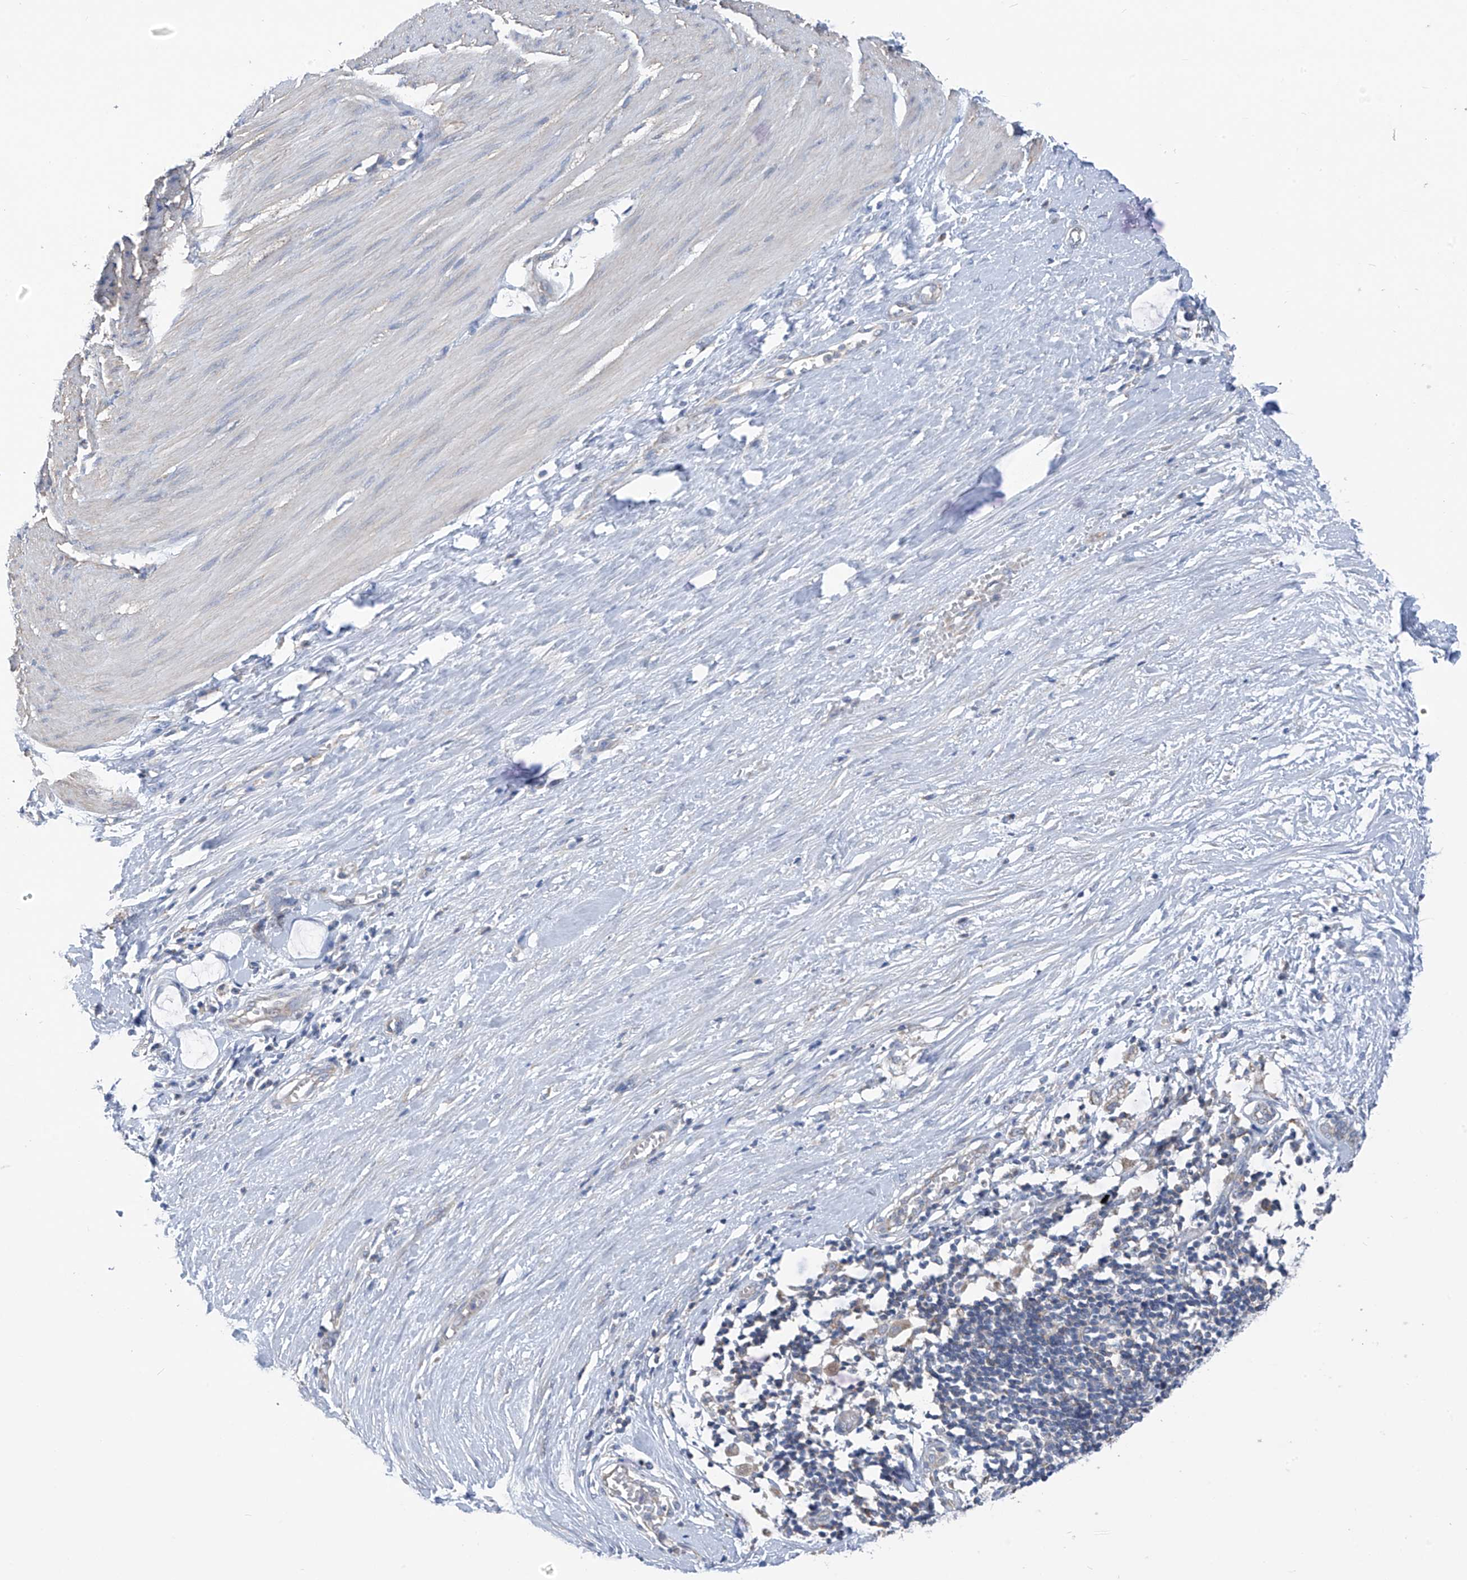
{"staining": {"intensity": "negative", "quantity": "none", "location": "none"}, "tissue": "smooth muscle", "cell_type": "Smooth muscle cells", "image_type": "normal", "snomed": [{"axis": "morphology", "description": "Normal tissue, NOS"}, {"axis": "morphology", "description": "Adenocarcinoma, NOS"}, {"axis": "topography", "description": "Colon"}, {"axis": "topography", "description": "Peripheral nerve tissue"}], "caption": "An image of human smooth muscle is negative for staining in smooth muscle cells.", "gene": "SYN3", "patient": {"sex": "male", "age": 14}}